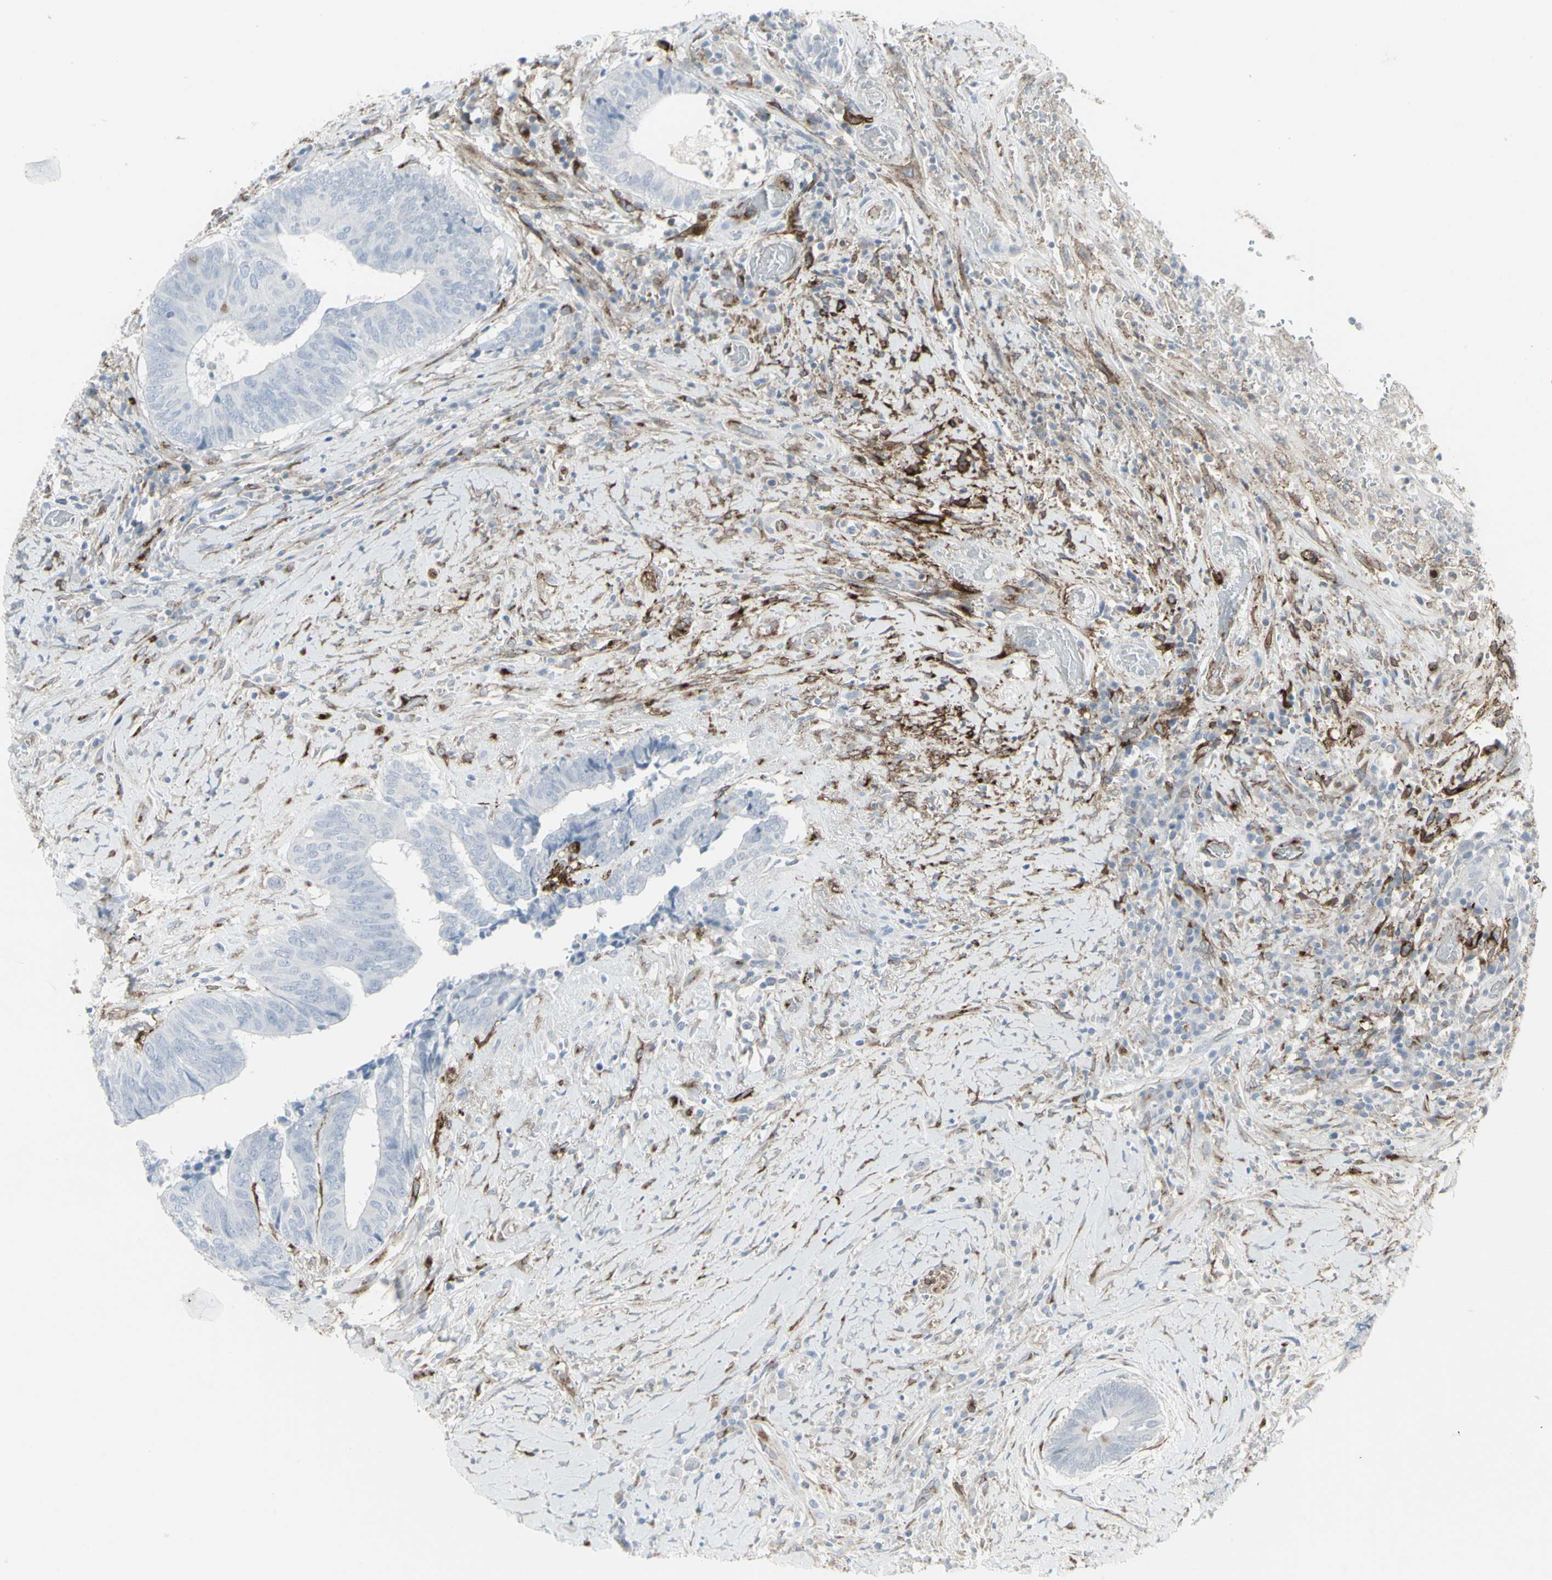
{"staining": {"intensity": "negative", "quantity": "none", "location": "none"}, "tissue": "colorectal cancer", "cell_type": "Tumor cells", "image_type": "cancer", "snomed": [{"axis": "morphology", "description": "Adenocarcinoma, NOS"}, {"axis": "topography", "description": "Rectum"}], "caption": "The micrograph exhibits no significant staining in tumor cells of colorectal adenocarcinoma.", "gene": "GJA1", "patient": {"sex": "male", "age": 63}}